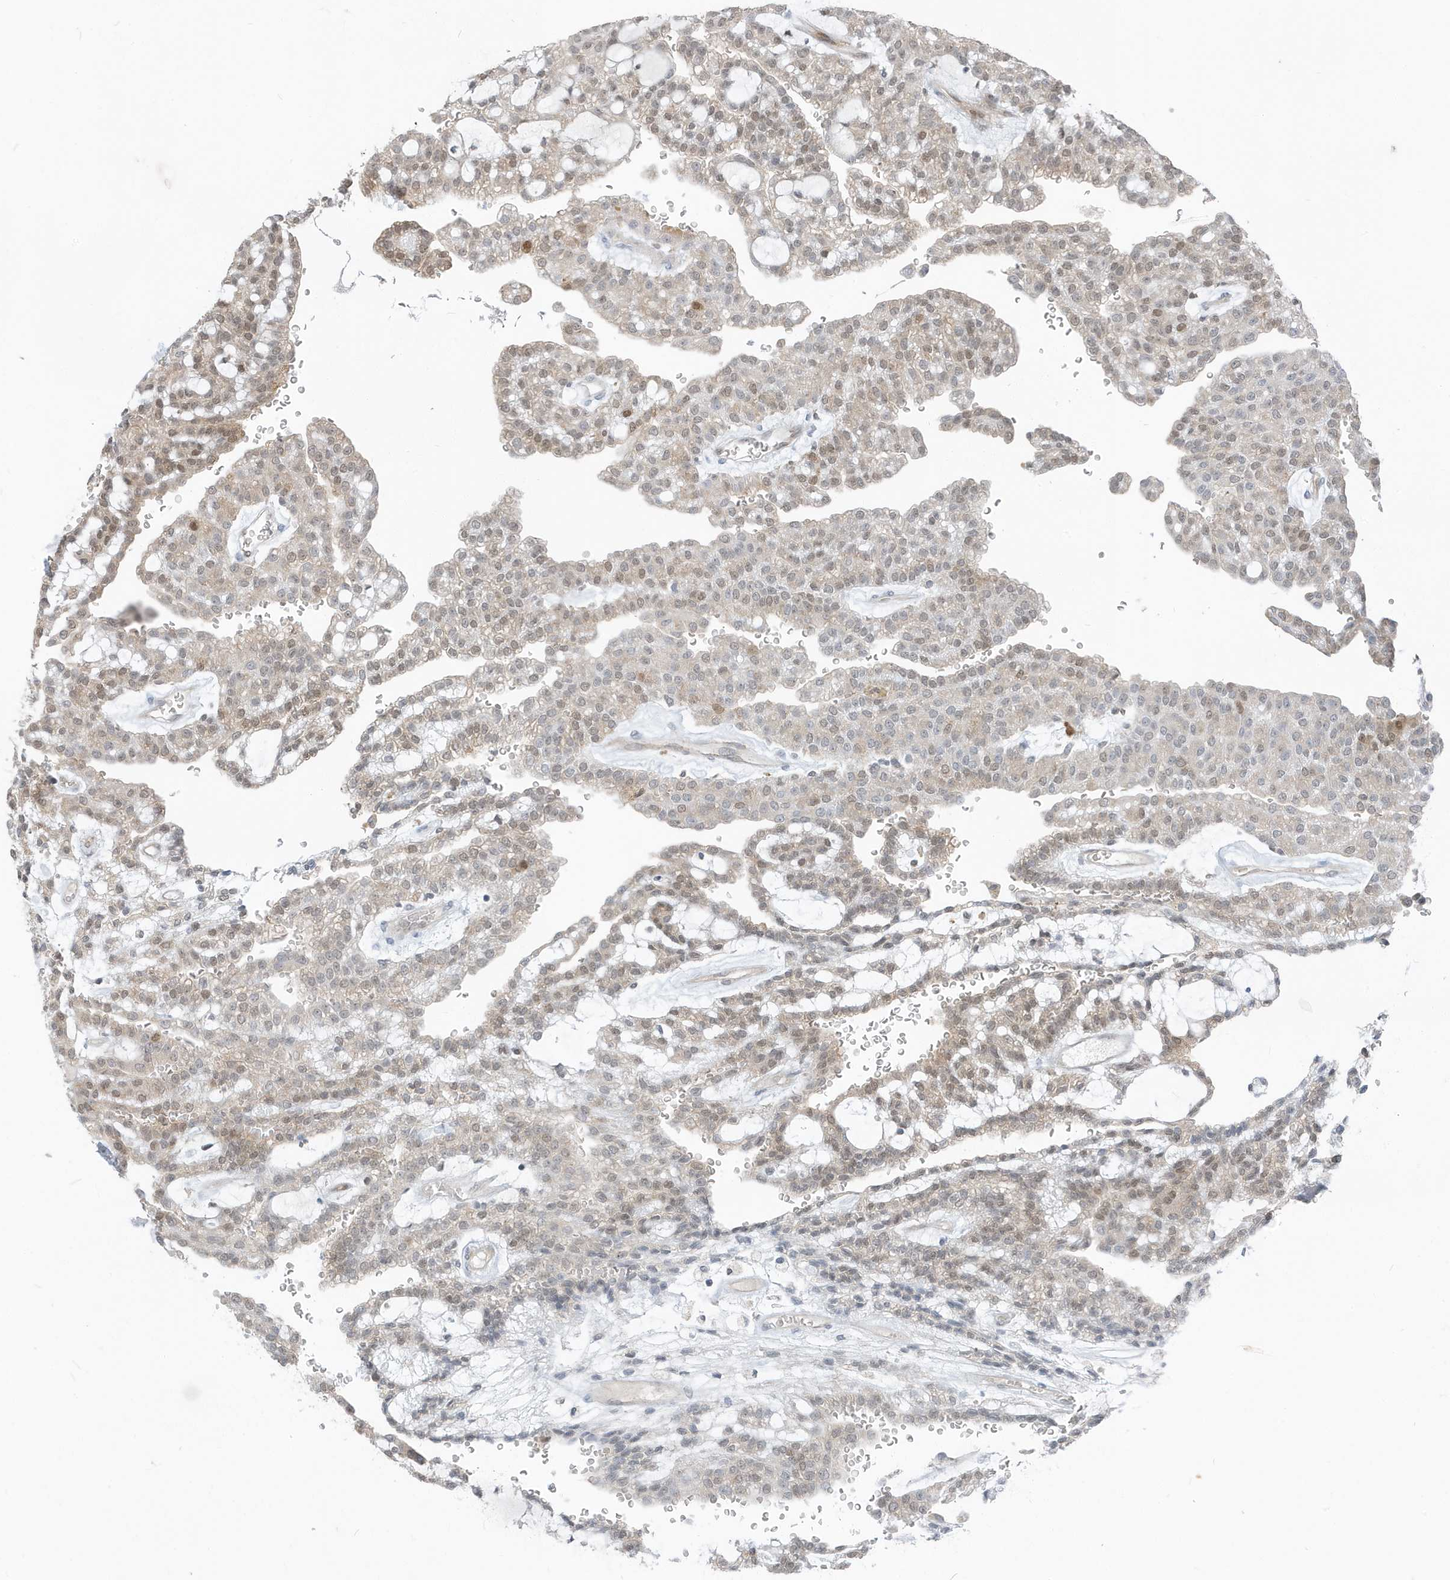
{"staining": {"intensity": "weak", "quantity": "25%-75%", "location": "nuclear"}, "tissue": "renal cancer", "cell_type": "Tumor cells", "image_type": "cancer", "snomed": [{"axis": "morphology", "description": "Adenocarcinoma, NOS"}, {"axis": "topography", "description": "Kidney"}], "caption": "Immunohistochemical staining of renal cancer (adenocarcinoma) shows low levels of weak nuclear protein positivity in approximately 25%-75% of tumor cells. (DAB IHC with brightfield microscopy, high magnification).", "gene": "NCOA7", "patient": {"sex": "male", "age": 63}}